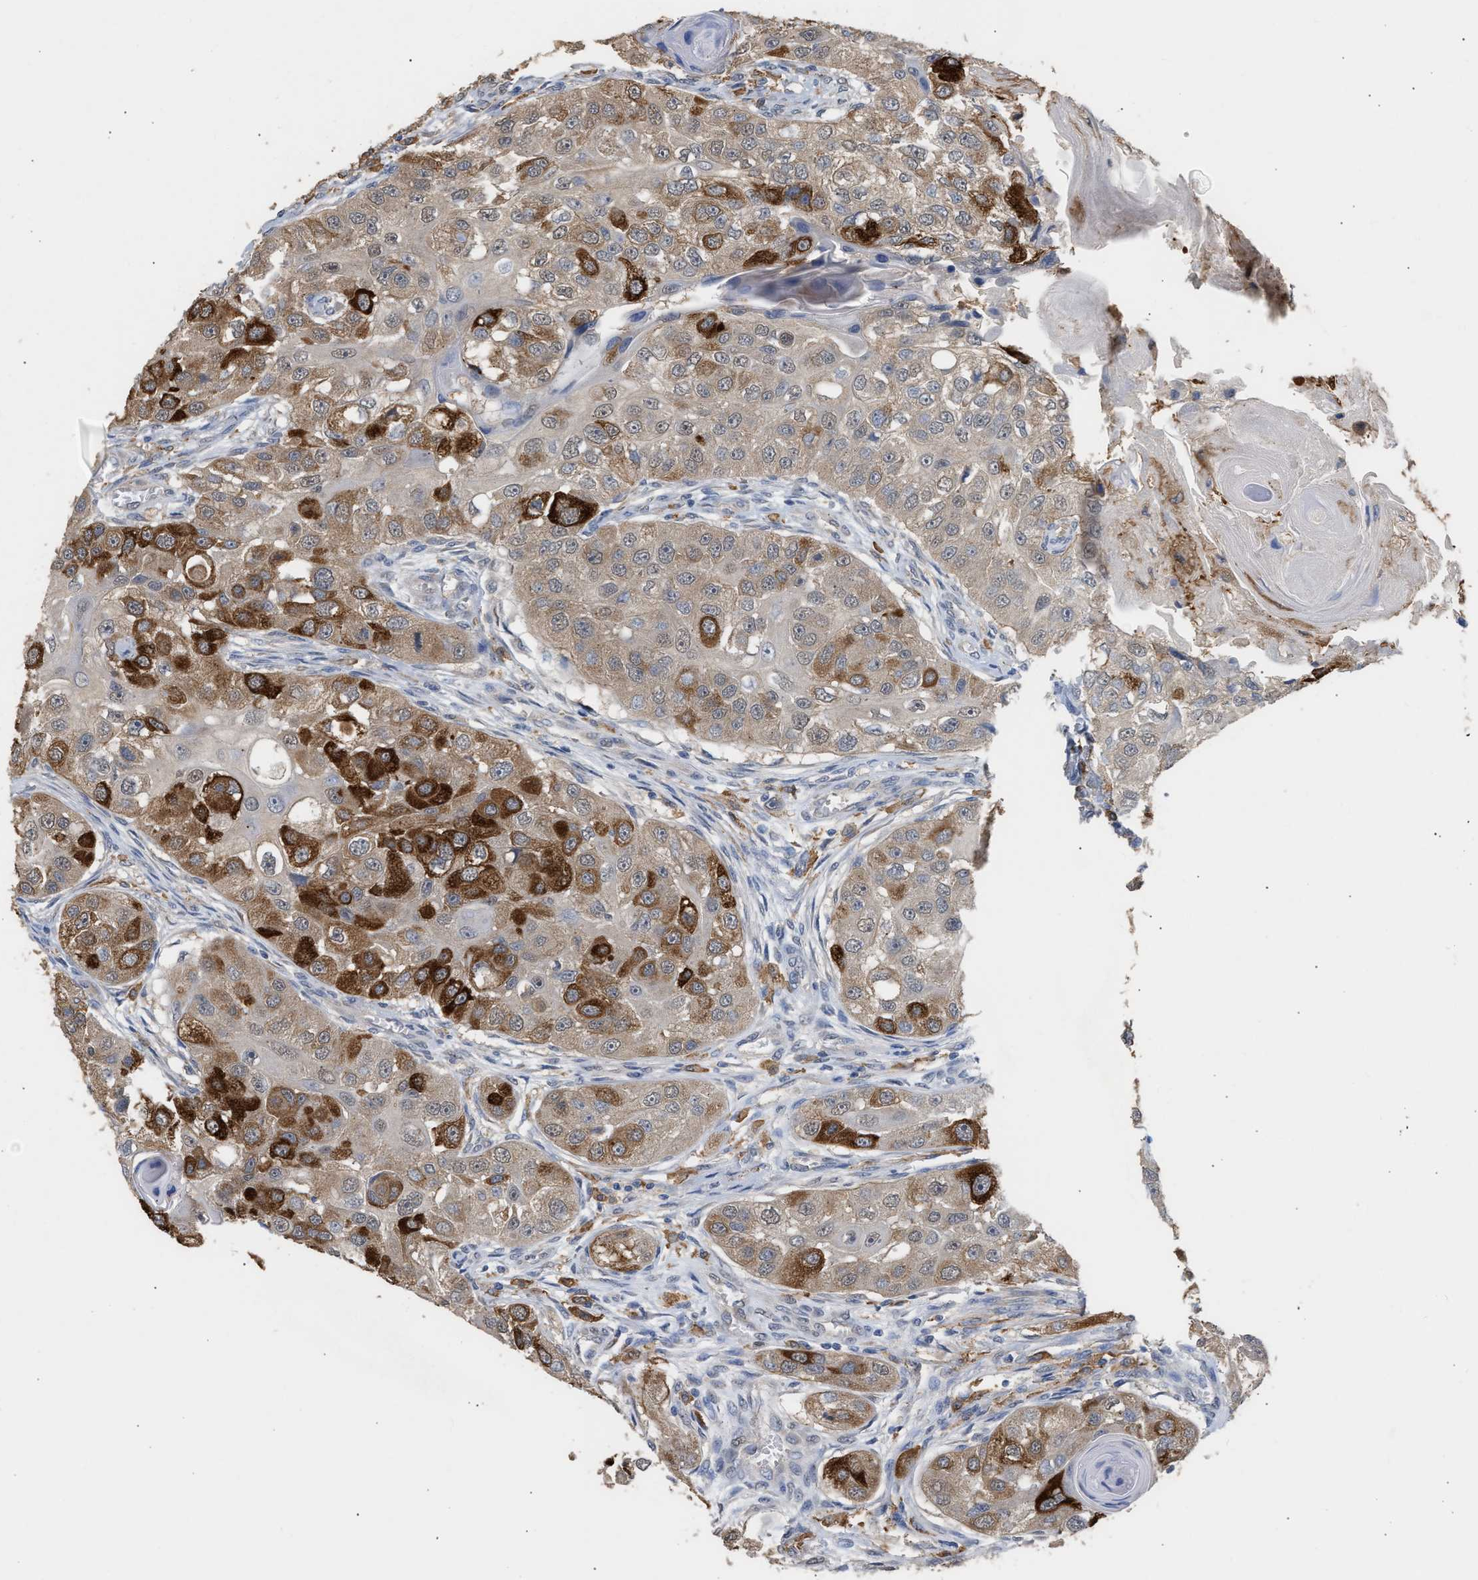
{"staining": {"intensity": "strong", "quantity": "25%-75%", "location": "cytoplasmic/membranous"}, "tissue": "head and neck cancer", "cell_type": "Tumor cells", "image_type": "cancer", "snomed": [{"axis": "morphology", "description": "Normal tissue, NOS"}, {"axis": "morphology", "description": "Squamous cell carcinoma, NOS"}, {"axis": "topography", "description": "Skeletal muscle"}, {"axis": "topography", "description": "Head-Neck"}], "caption": "Human head and neck squamous cell carcinoma stained for a protein (brown) demonstrates strong cytoplasmic/membranous positive positivity in about 25%-75% of tumor cells.", "gene": "GCN1", "patient": {"sex": "male", "age": 51}}